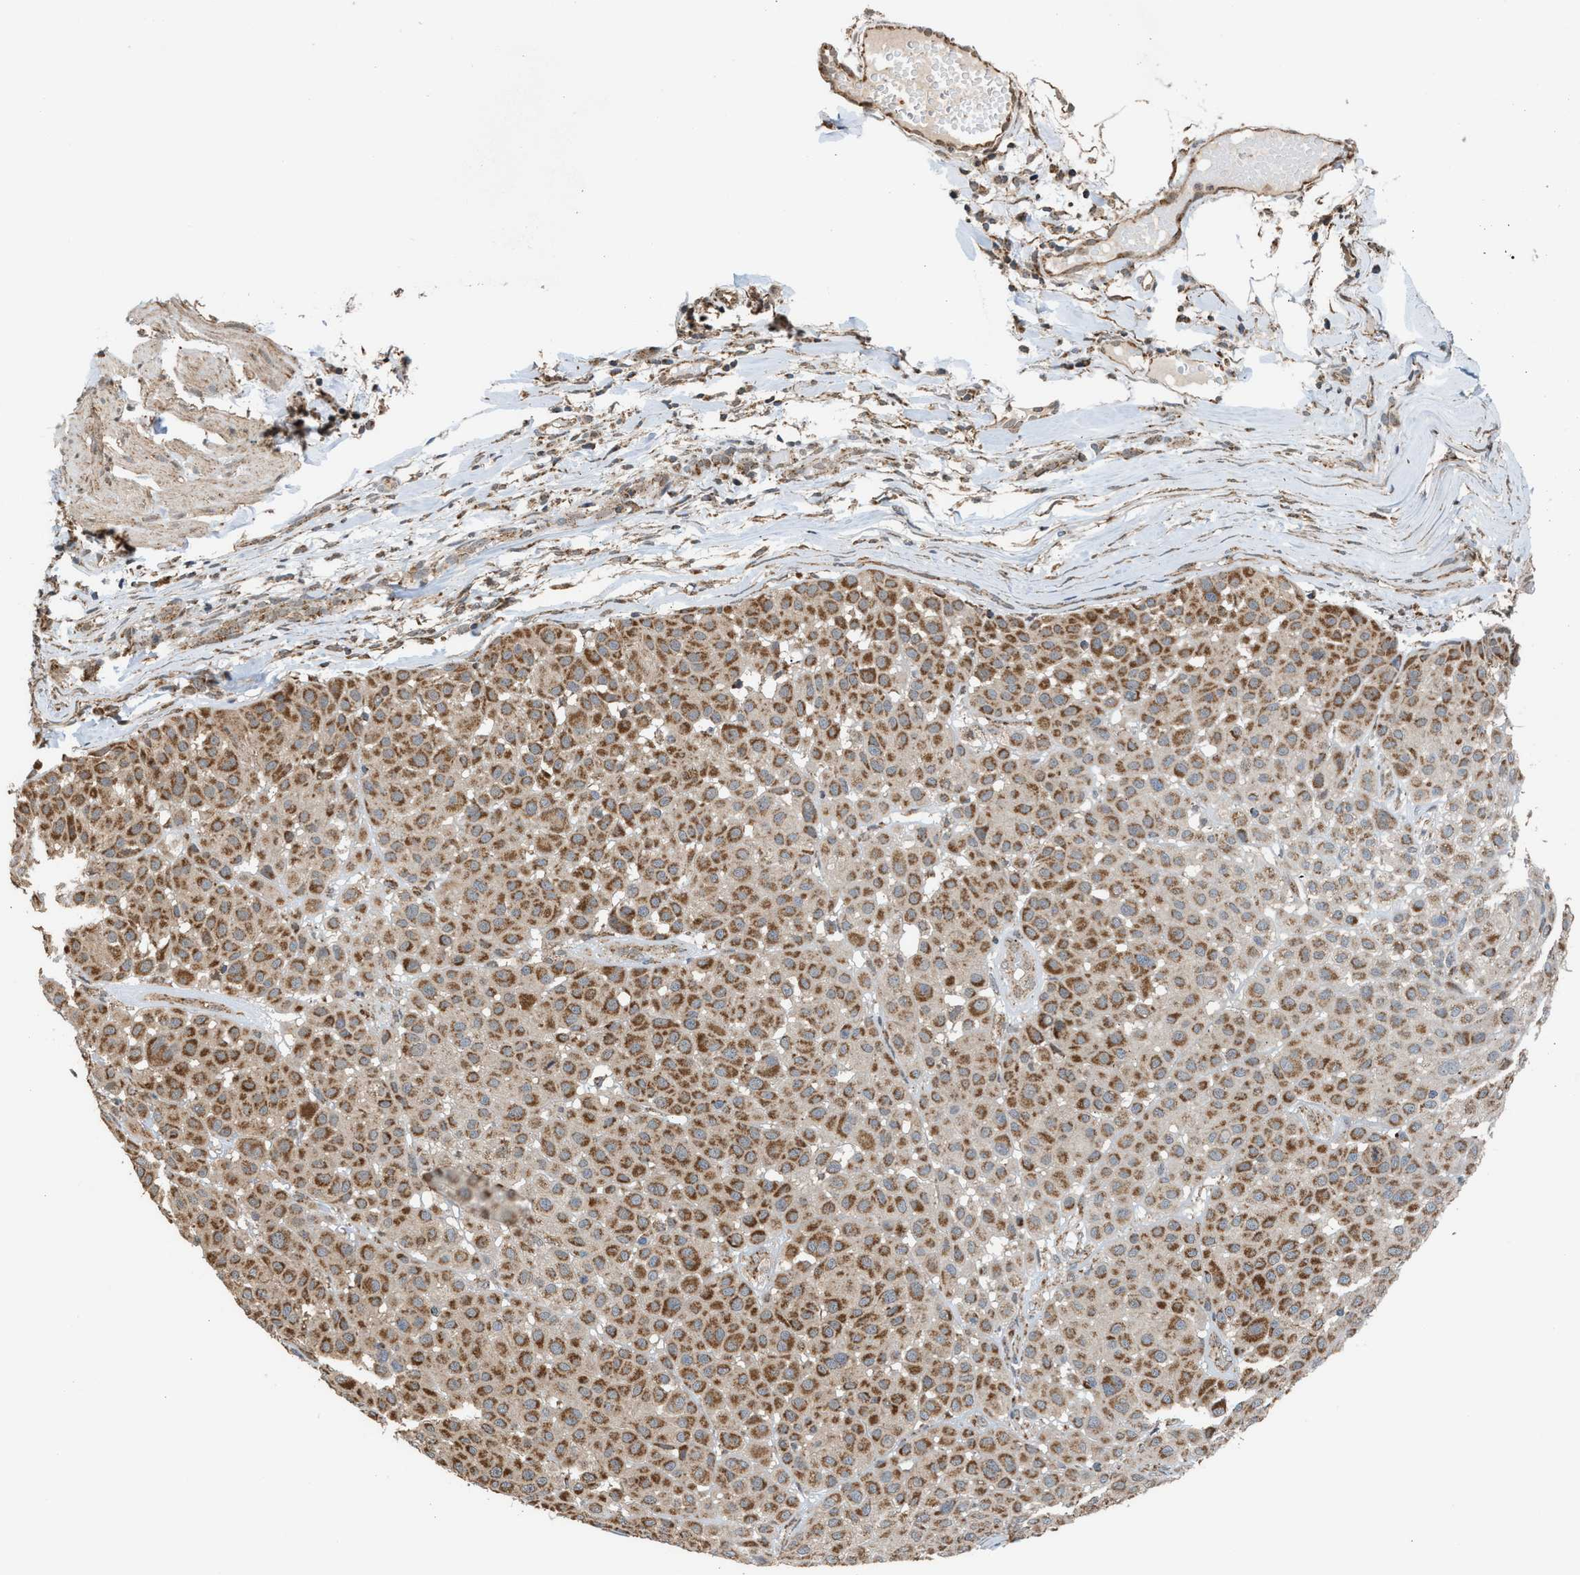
{"staining": {"intensity": "moderate", "quantity": ">75%", "location": "cytoplasmic/membranous"}, "tissue": "melanoma", "cell_type": "Tumor cells", "image_type": "cancer", "snomed": [{"axis": "morphology", "description": "Malignant melanoma, Metastatic site"}, {"axis": "topography", "description": "Soft tissue"}], "caption": "Immunohistochemistry (DAB (3,3'-diaminobenzidine)) staining of malignant melanoma (metastatic site) exhibits moderate cytoplasmic/membranous protein positivity in approximately >75% of tumor cells.", "gene": "SGSM2", "patient": {"sex": "male", "age": 41}}